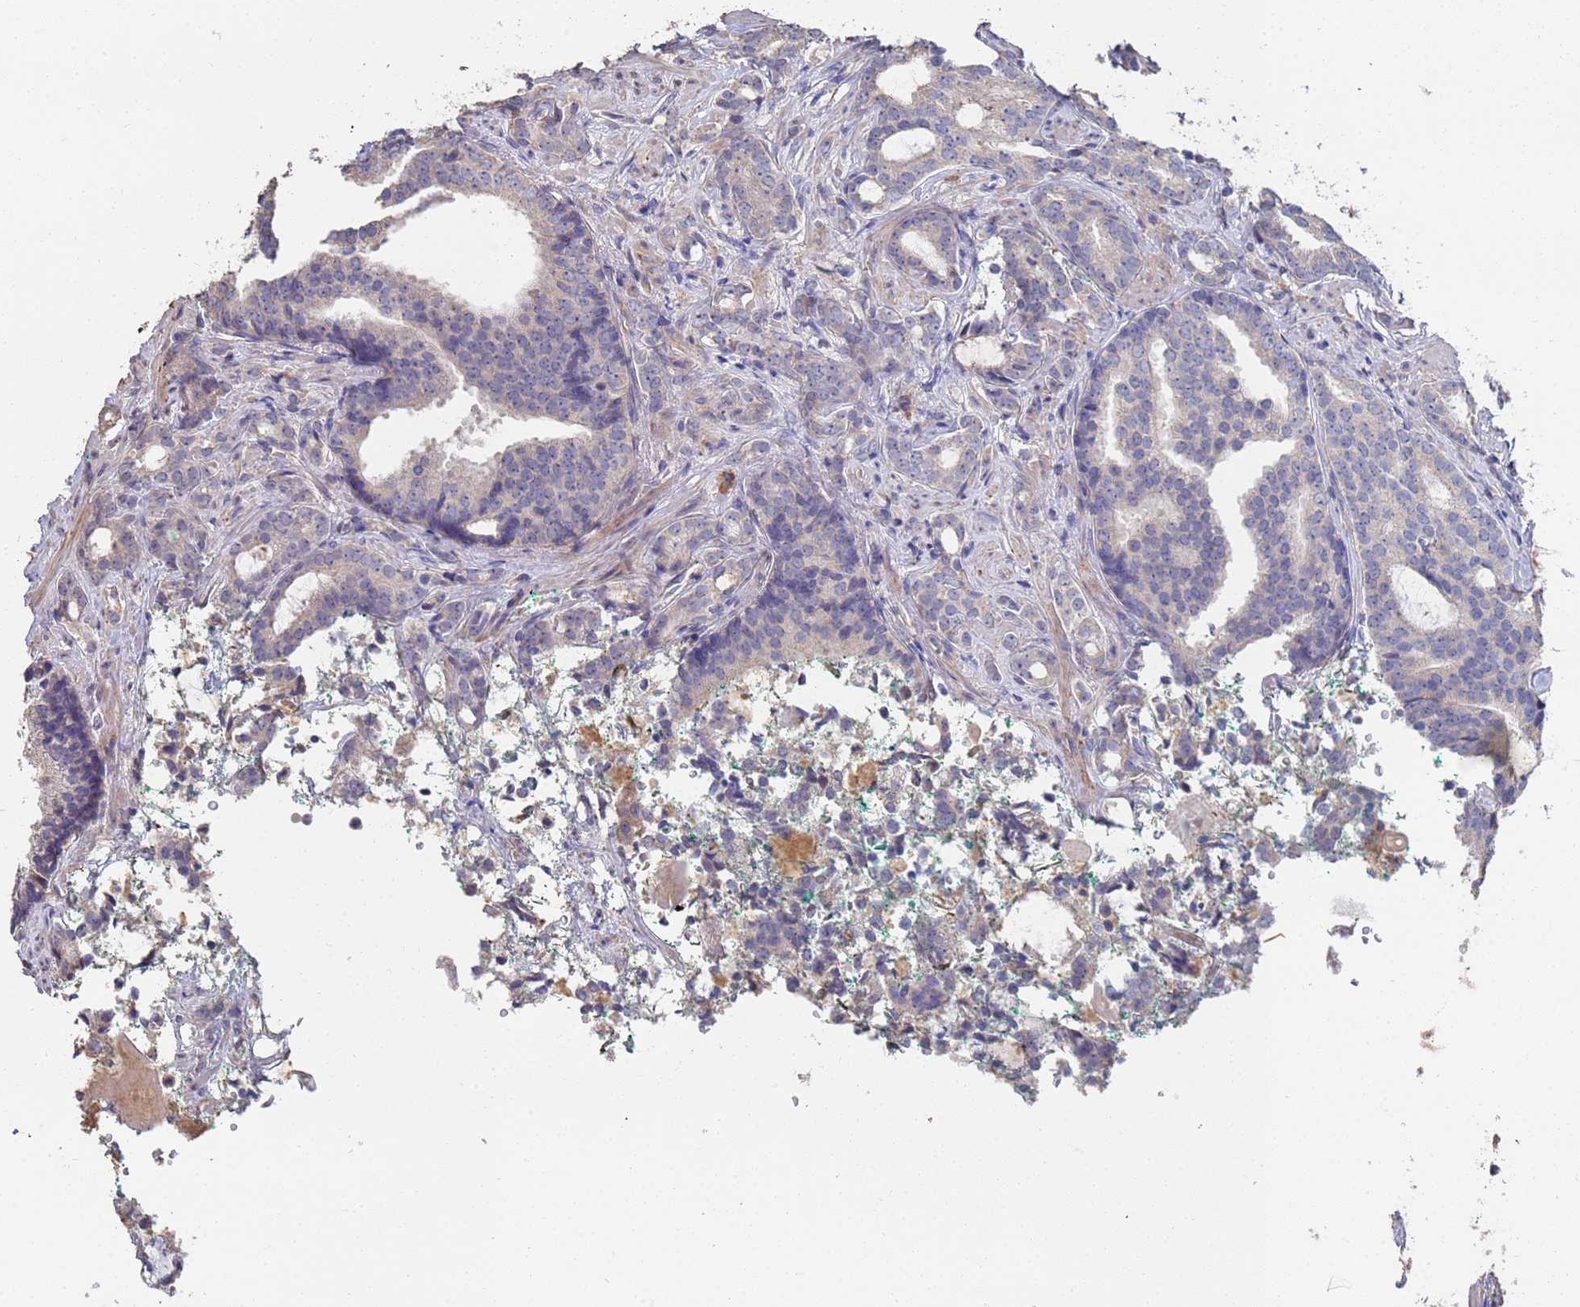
{"staining": {"intensity": "negative", "quantity": "none", "location": "none"}, "tissue": "prostate cancer", "cell_type": "Tumor cells", "image_type": "cancer", "snomed": [{"axis": "morphology", "description": "Adenocarcinoma, High grade"}, {"axis": "topography", "description": "Prostate"}], "caption": "The image reveals no staining of tumor cells in adenocarcinoma (high-grade) (prostate).", "gene": "TCP10L", "patient": {"sex": "male", "age": 63}}